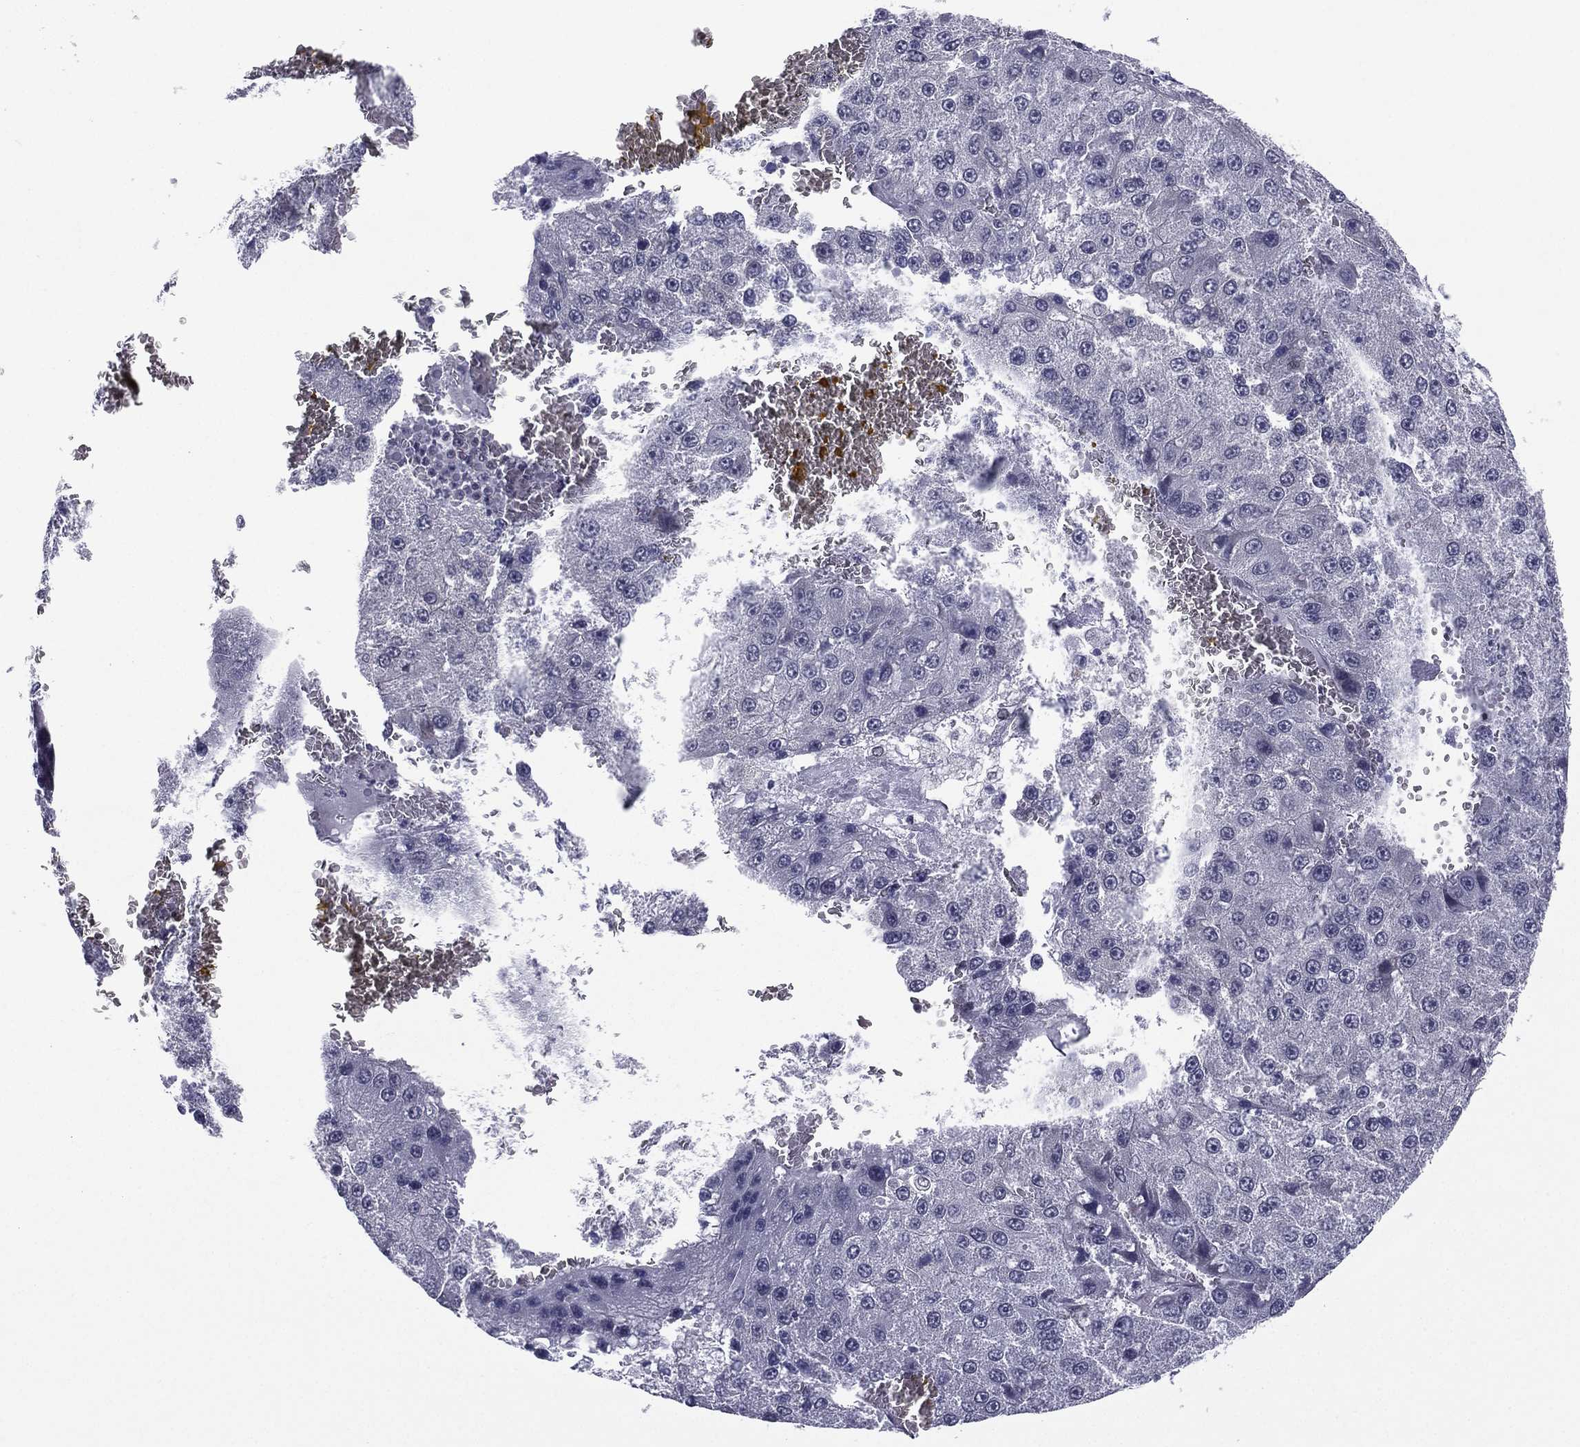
{"staining": {"intensity": "negative", "quantity": "none", "location": "none"}, "tissue": "liver cancer", "cell_type": "Tumor cells", "image_type": "cancer", "snomed": [{"axis": "morphology", "description": "Carcinoma, Hepatocellular, NOS"}, {"axis": "topography", "description": "Liver"}], "caption": "The immunohistochemistry image has no significant positivity in tumor cells of liver cancer tissue. (Stains: DAB (3,3'-diaminobenzidine) IHC with hematoxylin counter stain, Microscopy: brightfield microscopy at high magnification).", "gene": "ACTRT2", "patient": {"sex": "female", "age": 73}}